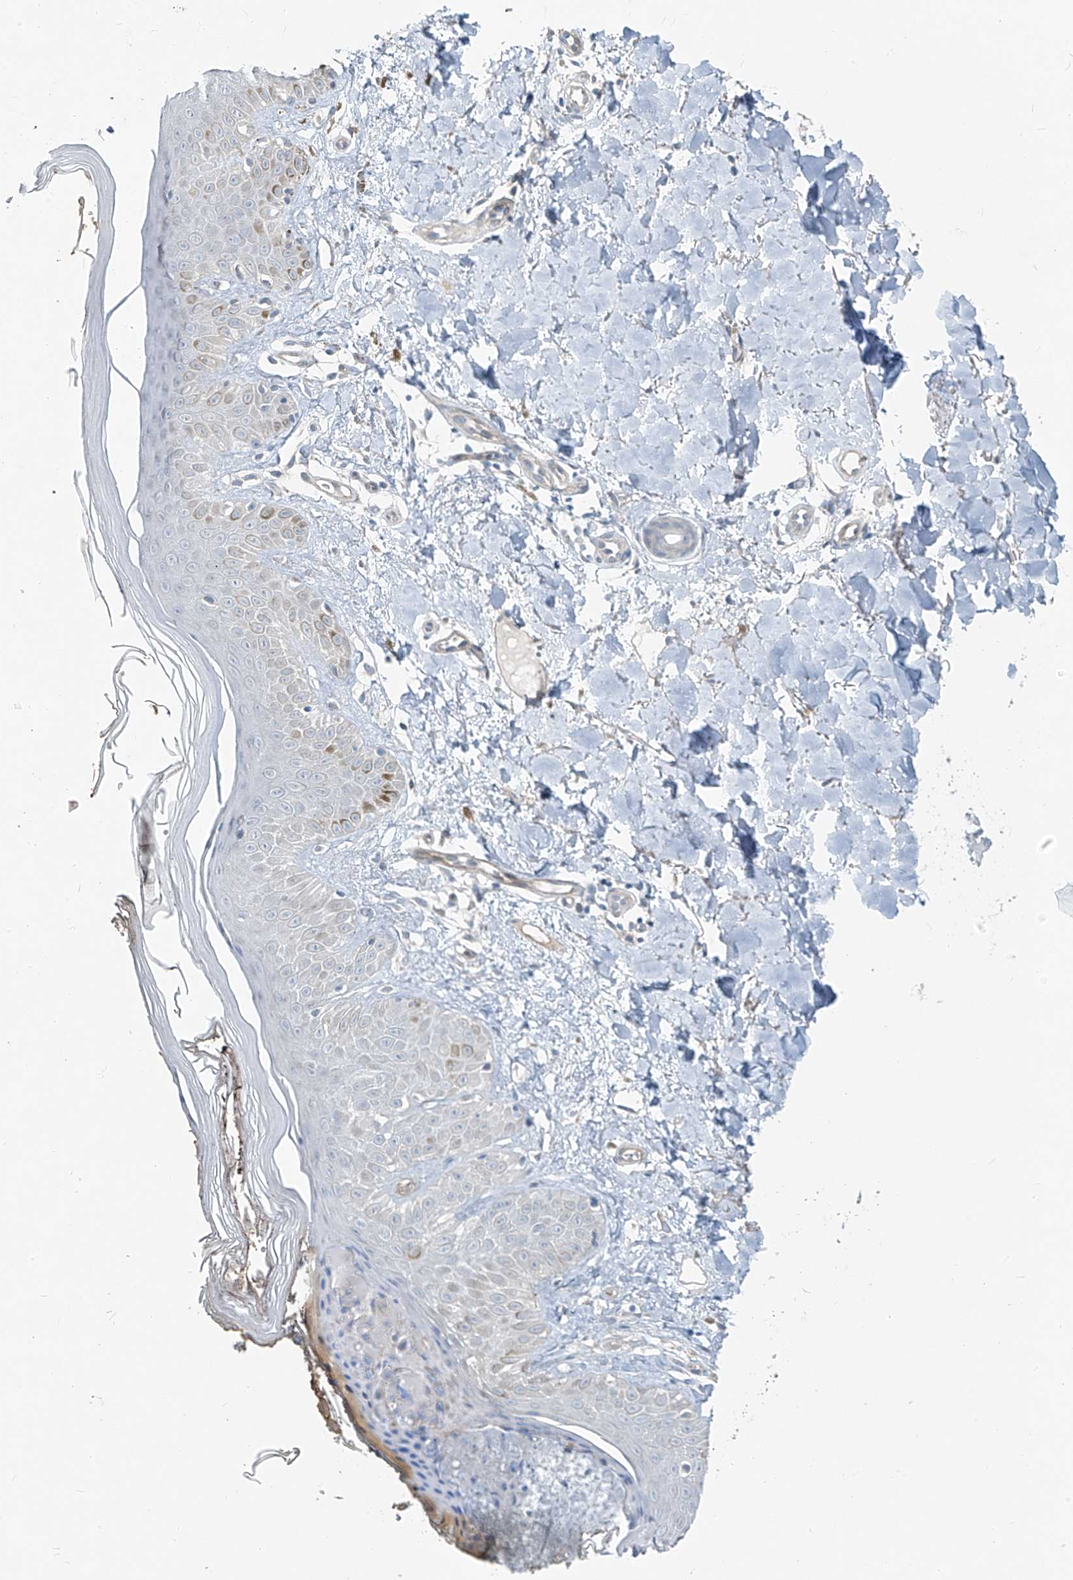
{"staining": {"intensity": "negative", "quantity": "none", "location": "none"}, "tissue": "skin", "cell_type": "Fibroblasts", "image_type": "normal", "snomed": [{"axis": "morphology", "description": "Normal tissue, NOS"}, {"axis": "topography", "description": "Skin"}], "caption": "DAB (3,3'-diaminobenzidine) immunohistochemical staining of benign human skin shows no significant expression in fibroblasts. (Immunohistochemistry (ihc), brightfield microscopy, high magnification).", "gene": "TNS2", "patient": {"sex": "female", "age": 64}}